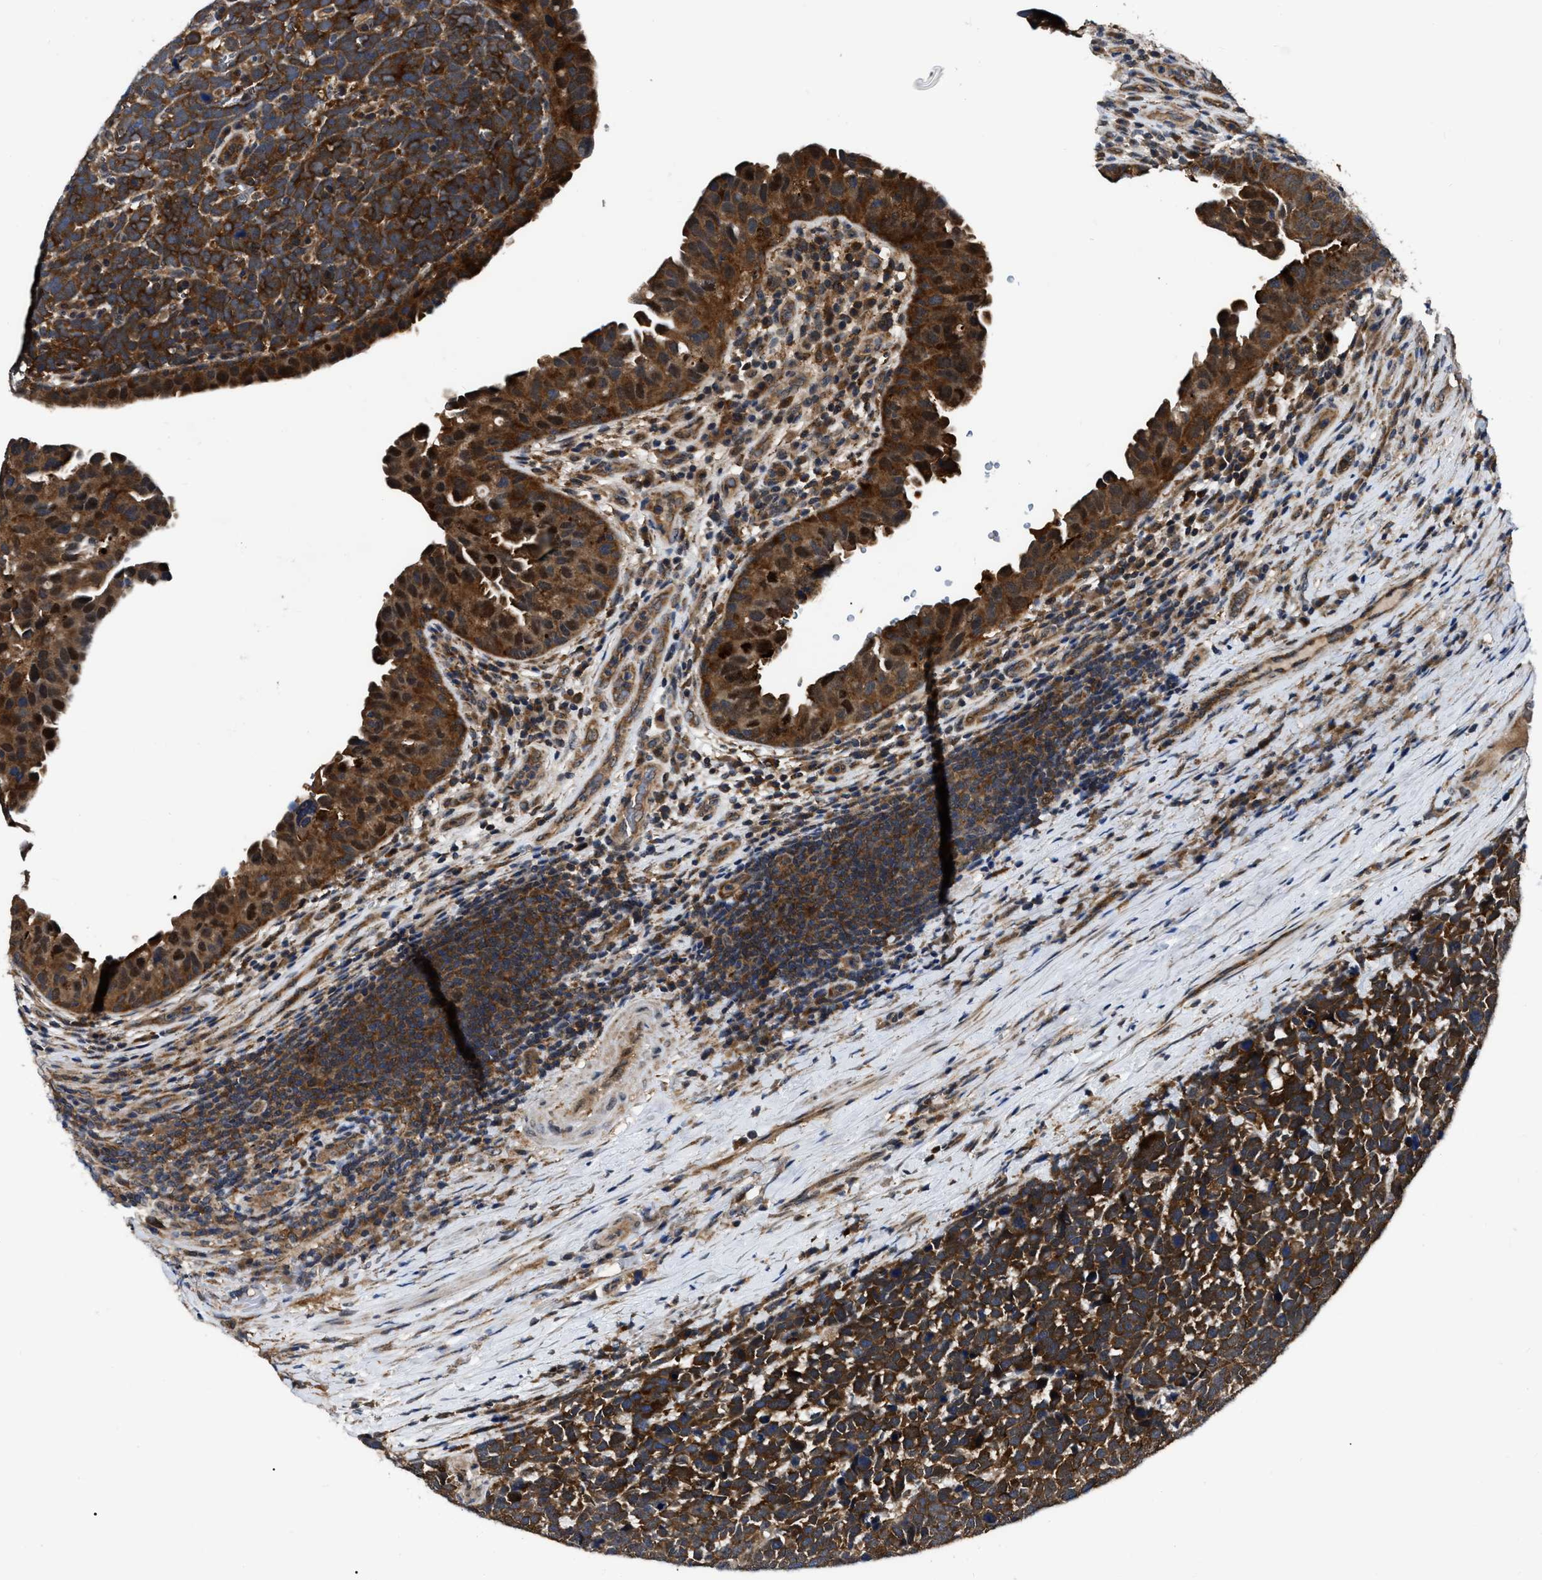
{"staining": {"intensity": "strong", "quantity": ">75%", "location": "cytoplasmic/membranous"}, "tissue": "urothelial cancer", "cell_type": "Tumor cells", "image_type": "cancer", "snomed": [{"axis": "morphology", "description": "Urothelial carcinoma, High grade"}, {"axis": "topography", "description": "Urinary bladder"}], "caption": "Urothelial cancer was stained to show a protein in brown. There is high levels of strong cytoplasmic/membranous staining in approximately >75% of tumor cells. The staining was performed using DAB to visualize the protein expression in brown, while the nuclei were stained in blue with hematoxylin (Magnification: 20x).", "gene": "GET4", "patient": {"sex": "female", "age": 82}}